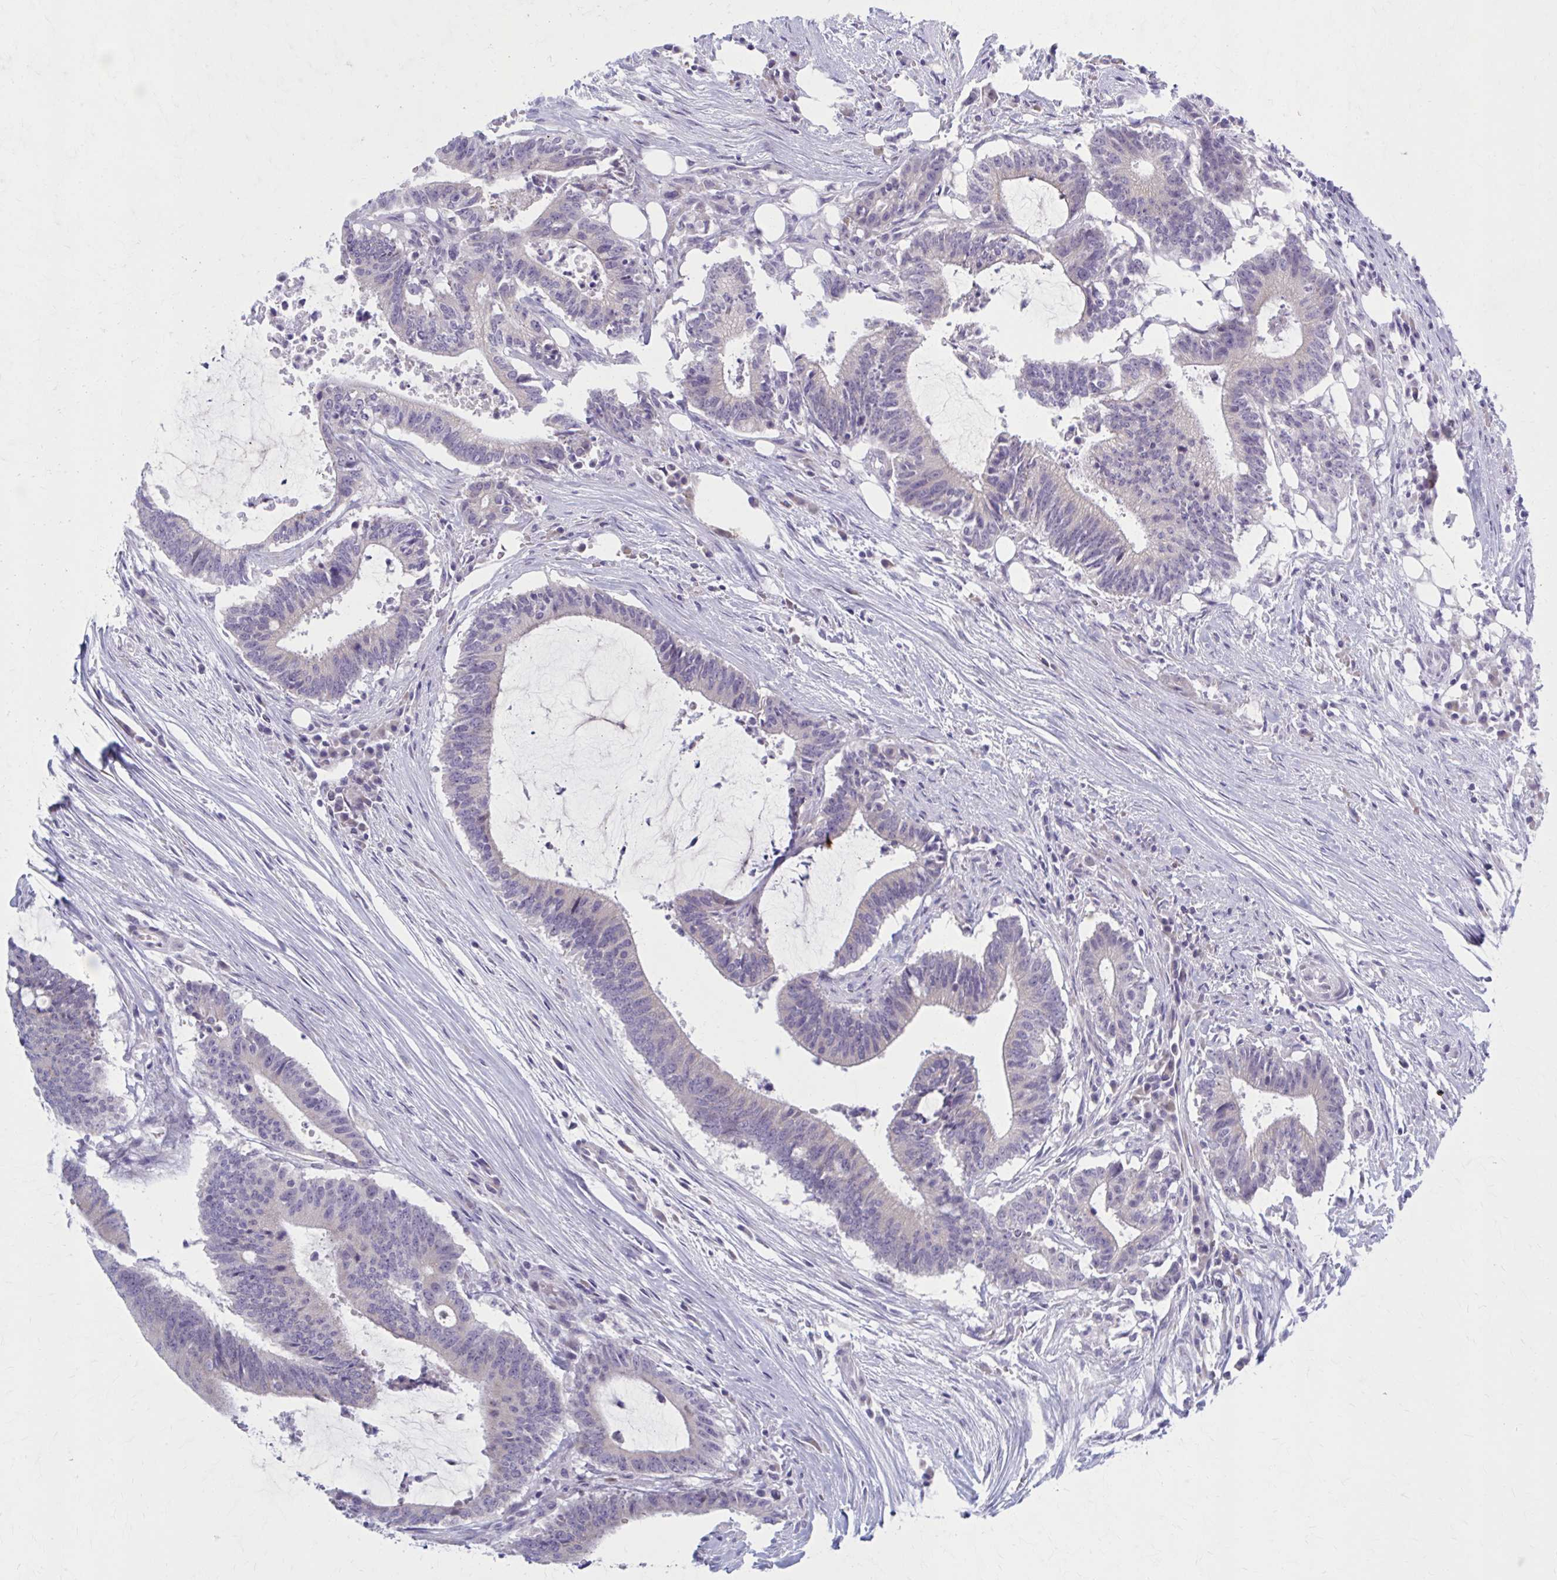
{"staining": {"intensity": "negative", "quantity": "none", "location": "none"}, "tissue": "colorectal cancer", "cell_type": "Tumor cells", "image_type": "cancer", "snomed": [{"axis": "morphology", "description": "Adenocarcinoma, NOS"}, {"axis": "topography", "description": "Colon"}], "caption": "Tumor cells show no significant protein expression in adenocarcinoma (colorectal).", "gene": "CCDC105", "patient": {"sex": "female", "age": 43}}